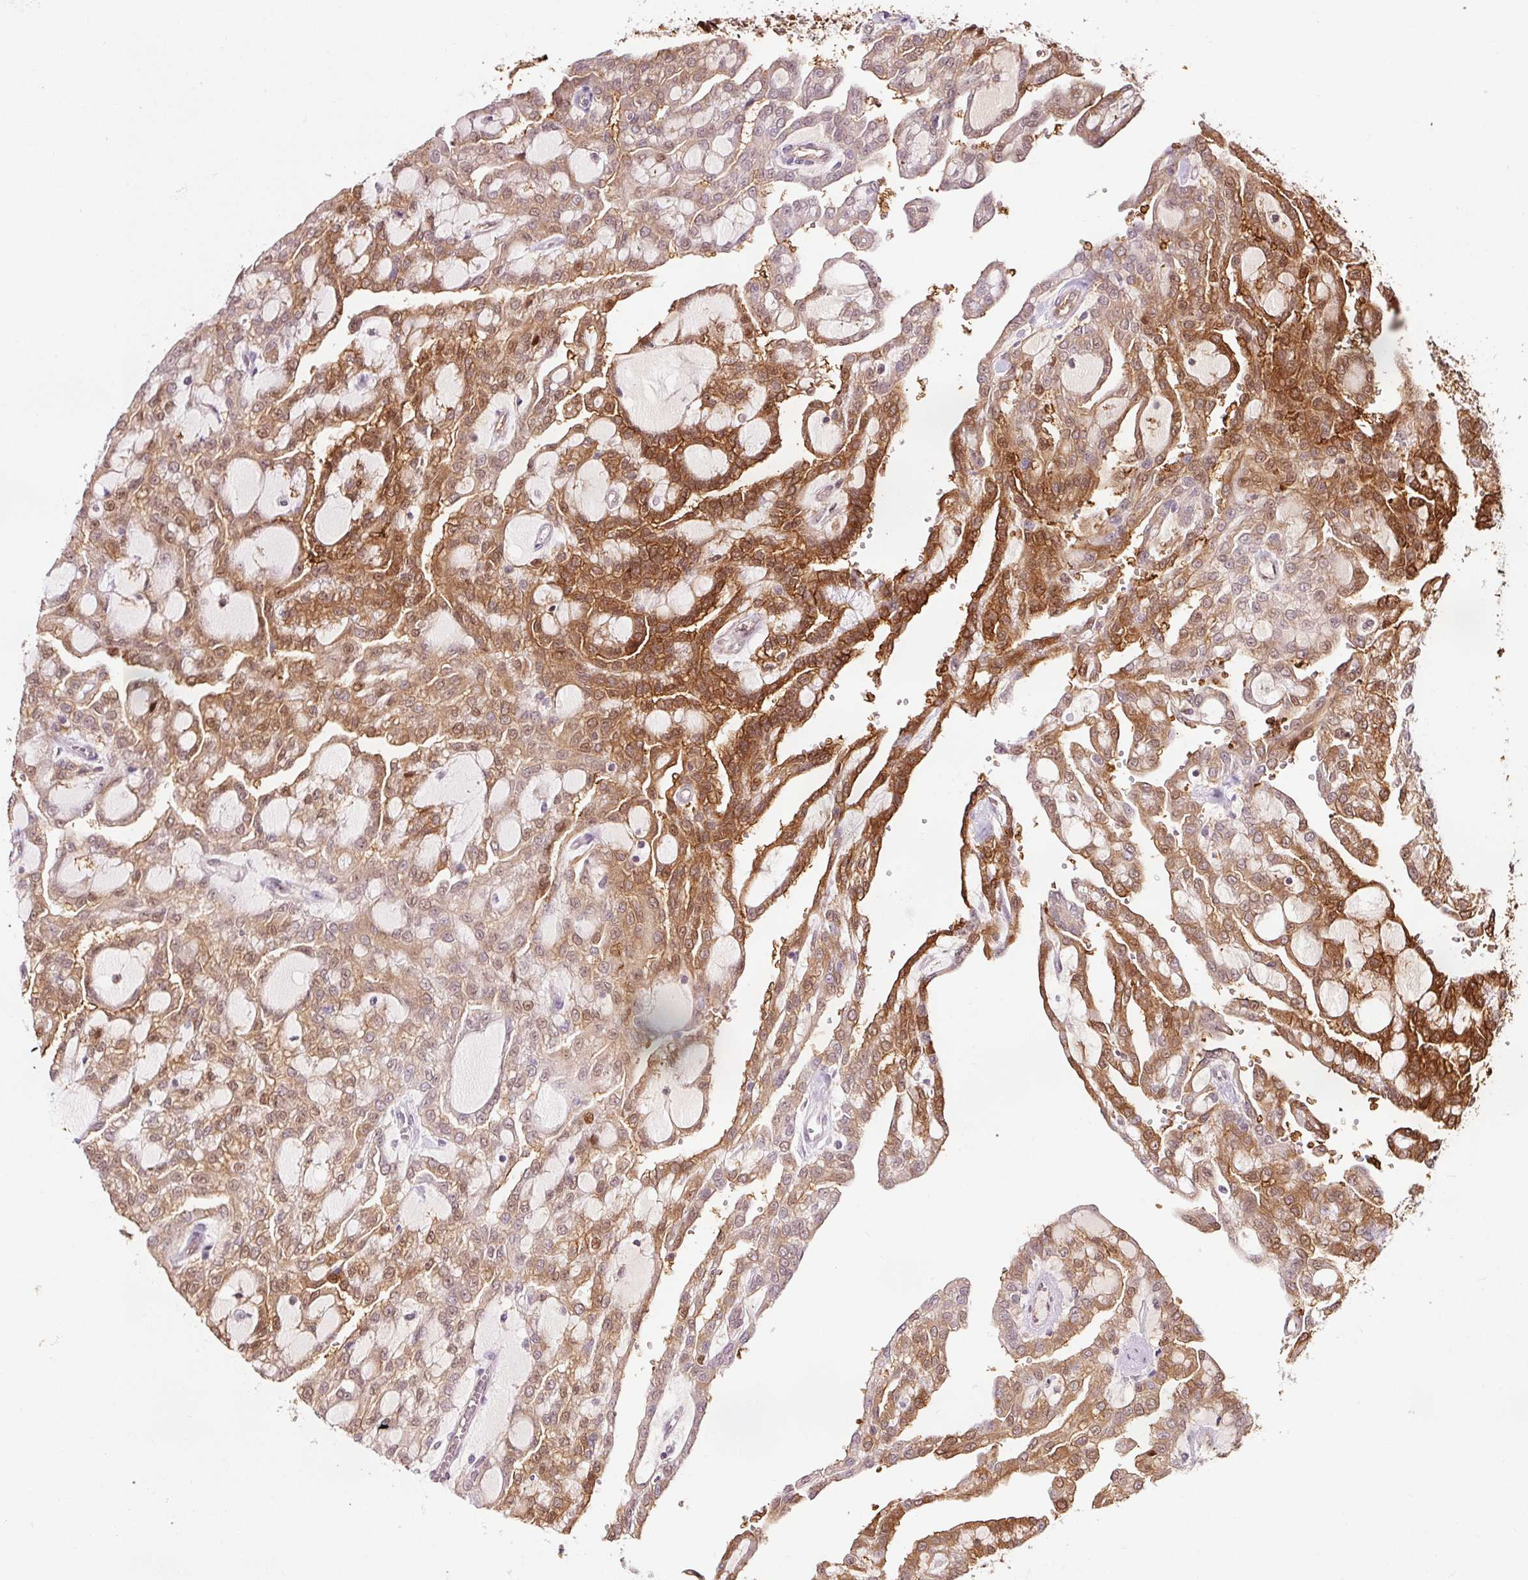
{"staining": {"intensity": "strong", "quantity": "25%-75%", "location": "cytoplasmic/membranous,nuclear"}, "tissue": "renal cancer", "cell_type": "Tumor cells", "image_type": "cancer", "snomed": [{"axis": "morphology", "description": "Adenocarcinoma, NOS"}, {"axis": "topography", "description": "Kidney"}], "caption": "The micrograph shows immunohistochemical staining of adenocarcinoma (renal). There is strong cytoplasmic/membranous and nuclear positivity is identified in about 25%-75% of tumor cells. (DAB (3,3'-diaminobenzidine) IHC, brown staining for protein, blue staining for nuclei).", "gene": "FBXL14", "patient": {"sex": "male", "age": 63}}